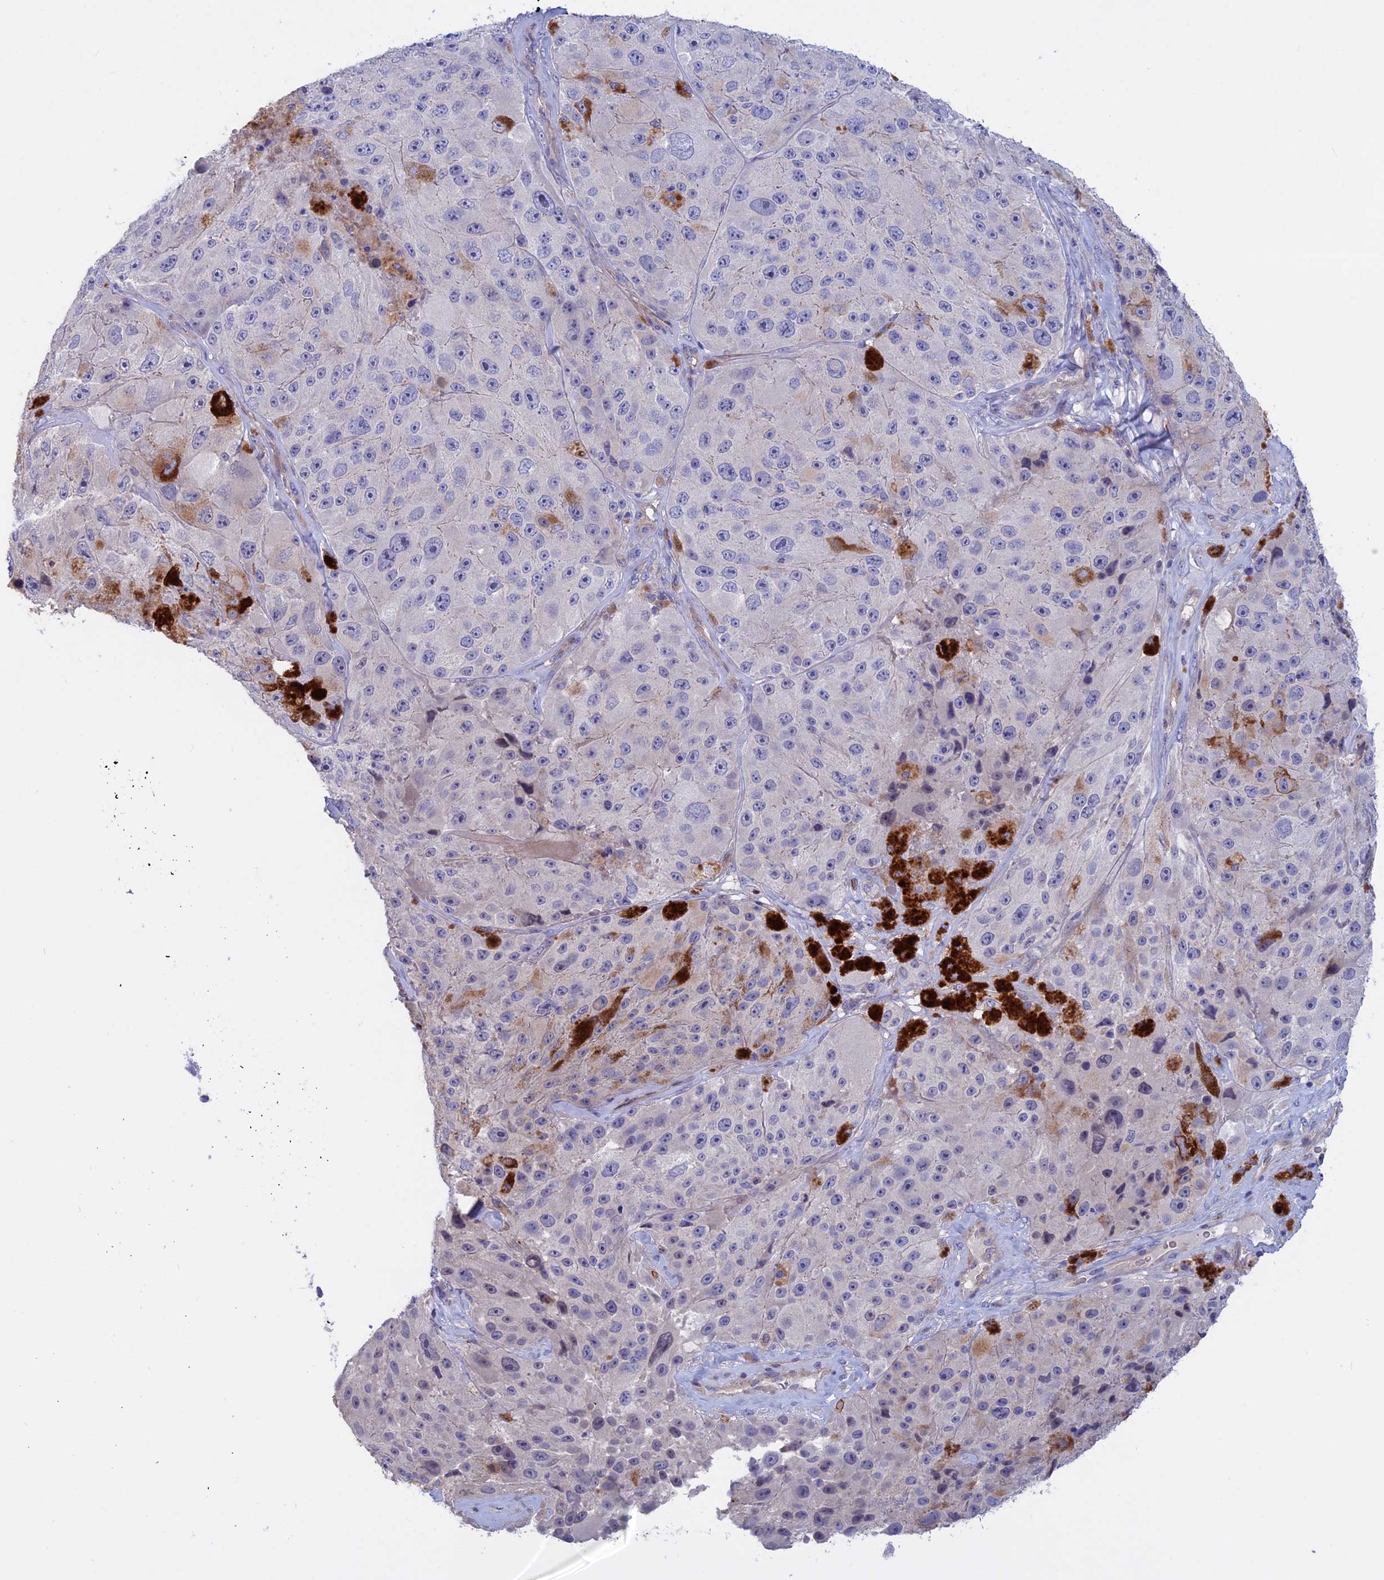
{"staining": {"intensity": "negative", "quantity": "none", "location": "none"}, "tissue": "melanoma", "cell_type": "Tumor cells", "image_type": "cancer", "snomed": [{"axis": "morphology", "description": "Malignant melanoma, Metastatic site"}, {"axis": "topography", "description": "Lymph node"}], "caption": "IHC image of human malignant melanoma (metastatic site) stained for a protein (brown), which exhibits no positivity in tumor cells.", "gene": "SLC2A6", "patient": {"sex": "male", "age": 62}}